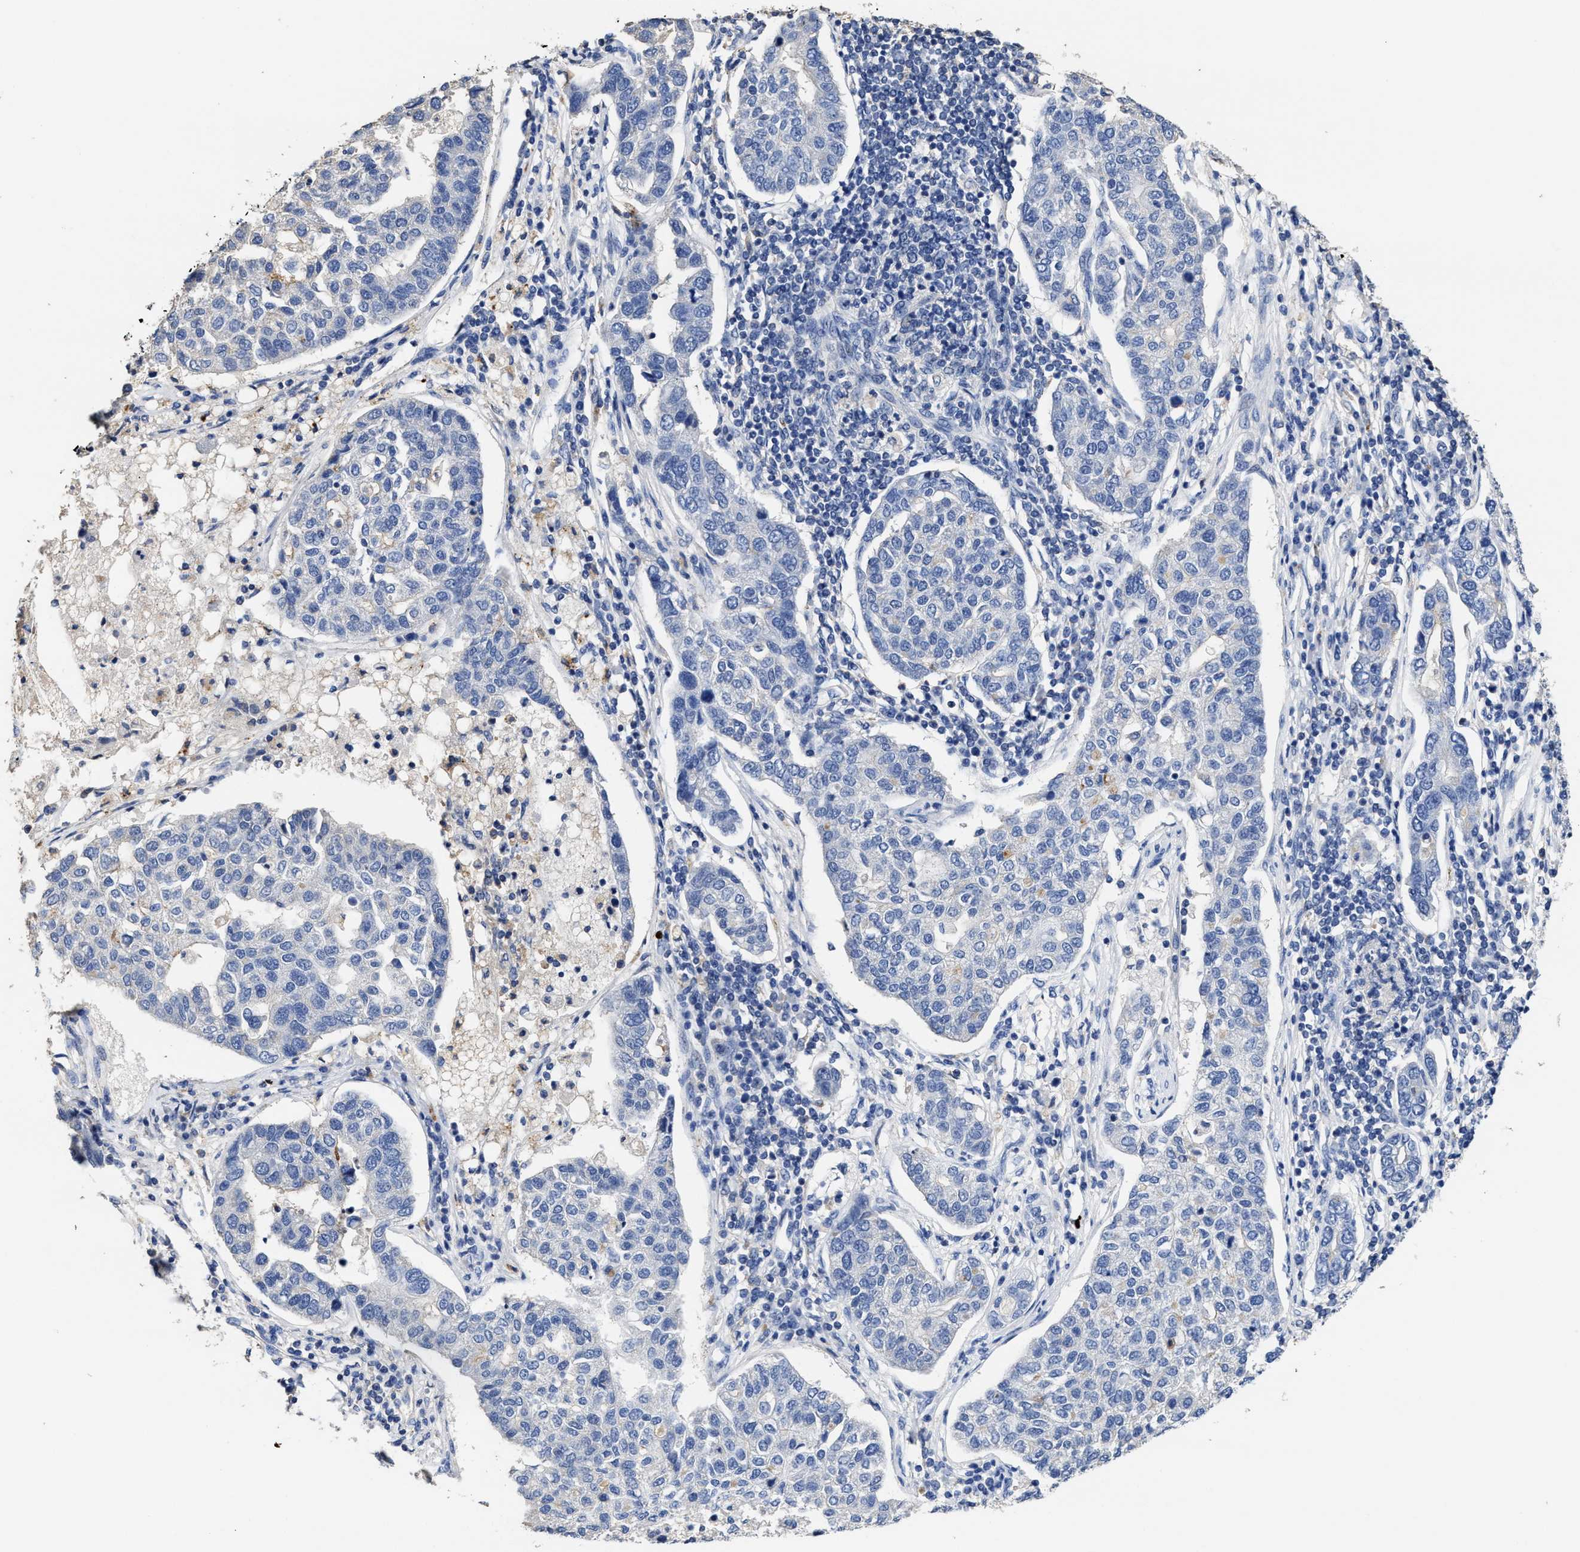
{"staining": {"intensity": "negative", "quantity": "none", "location": "none"}, "tissue": "pancreatic cancer", "cell_type": "Tumor cells", "image_type": "cancer", "snomed": [{"axis": "morphology", "description": "Adenocarcinoma, NOS"}, {"axis": "topography", "description": "Pancreas"}], "caption": "Immunohistochemical staining of pancreatic cancer (adenocarcinoma) displays no significant positivity in tumor cells.", "gene": "ZFAT", "patient": {"sex": "female", "age": 61}}